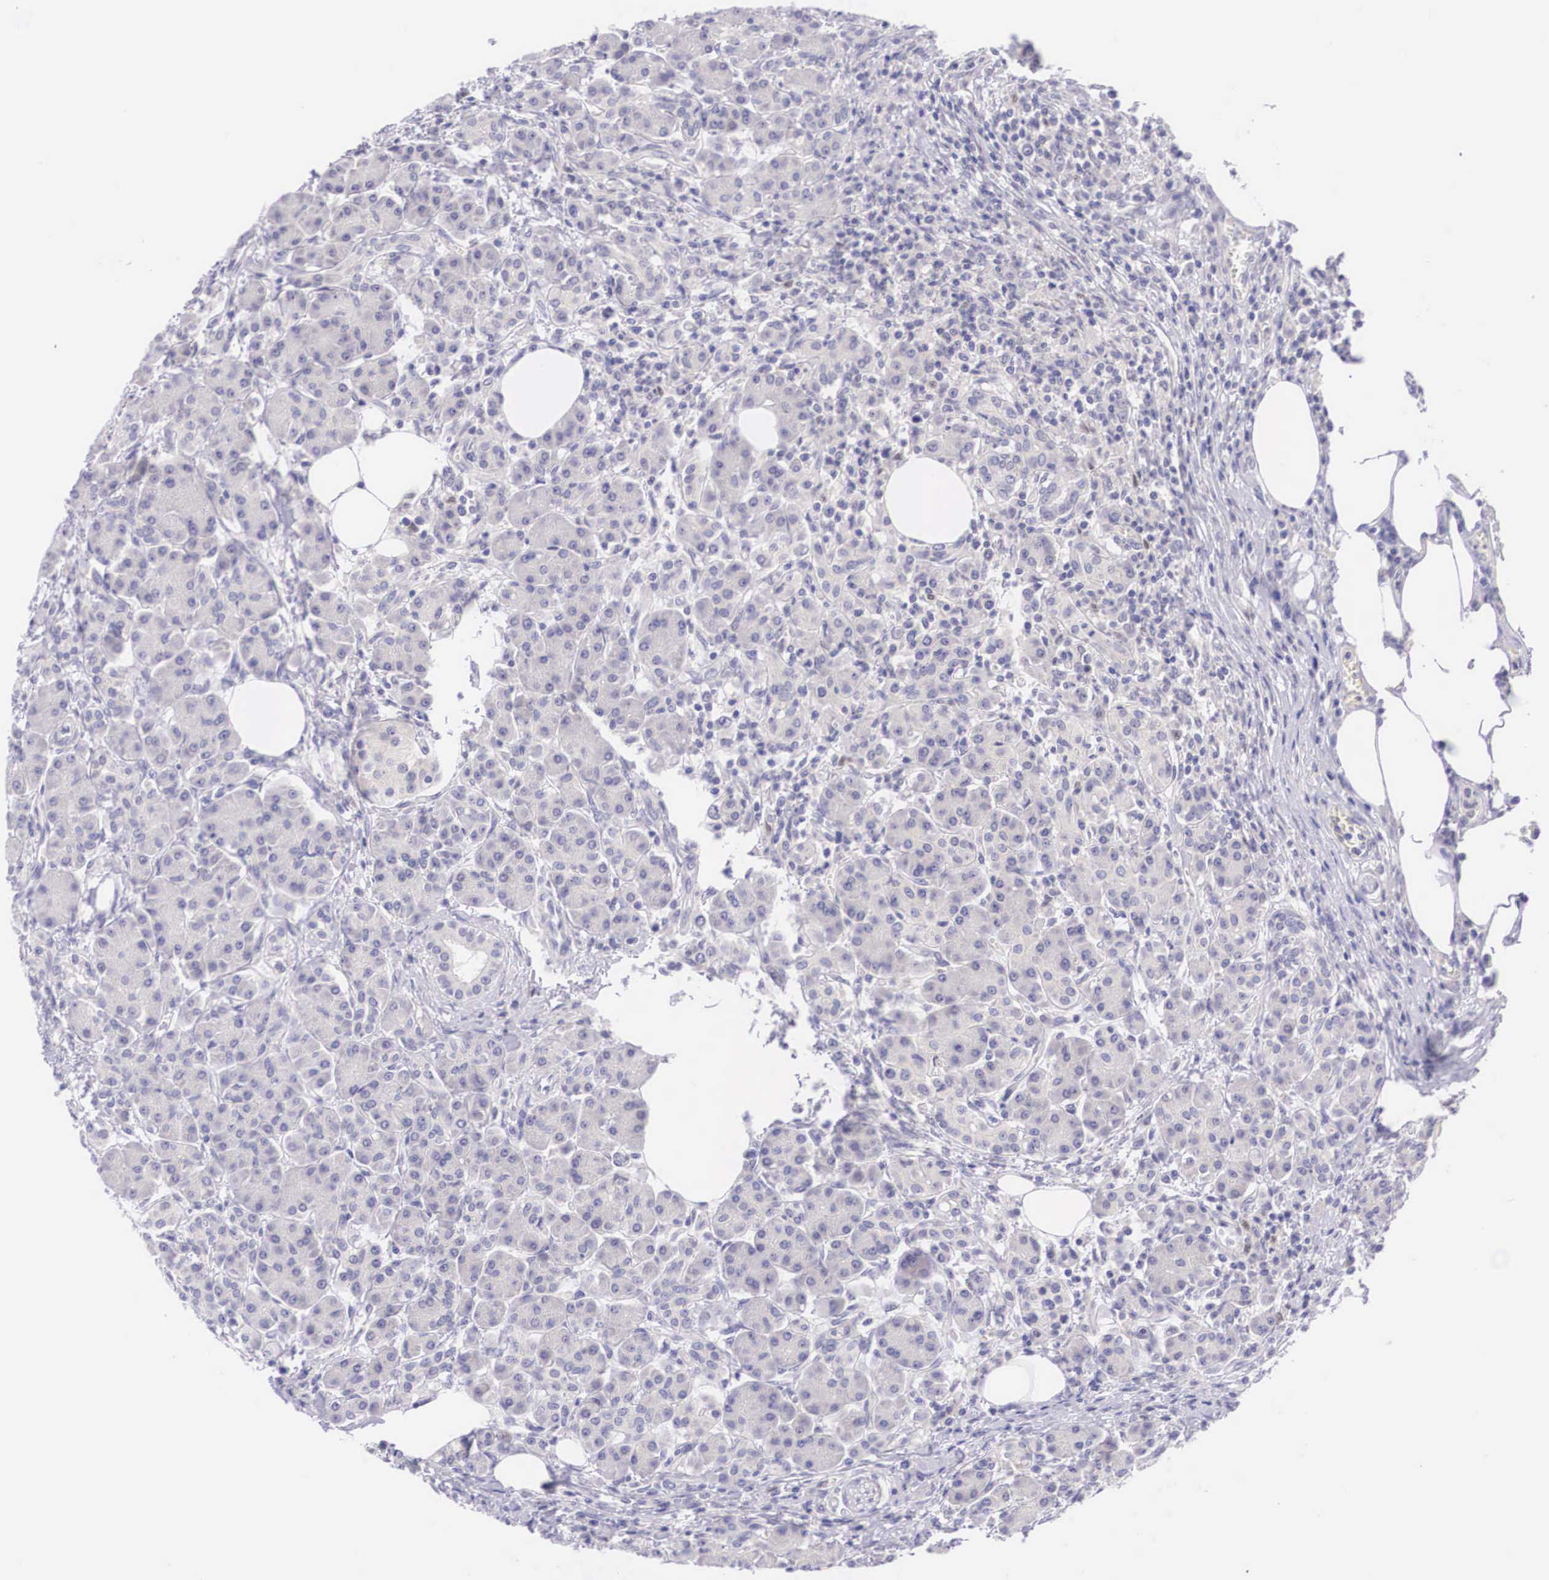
{"staining": {"intensity": "negative", "quantity": "none", "location": "none"}, "tissue": "pancreas", "cell_type": "Exocrine glandular cells", "image_type": "normal", "snomed": [{"axis": "morphology", "description": "Normal tissue, NOS"}, {"axis": "topography", "description": "Pancreas"}], "caption": "Exocrine glandular cells are negative for protein expression in unremarkable human pancreas. The staining is performed using DAB brown chromogen with nuclei counter-stained in using hematoxylin.", "gene": "BCL6", "patient": {"sex": "female", "age": 73}}